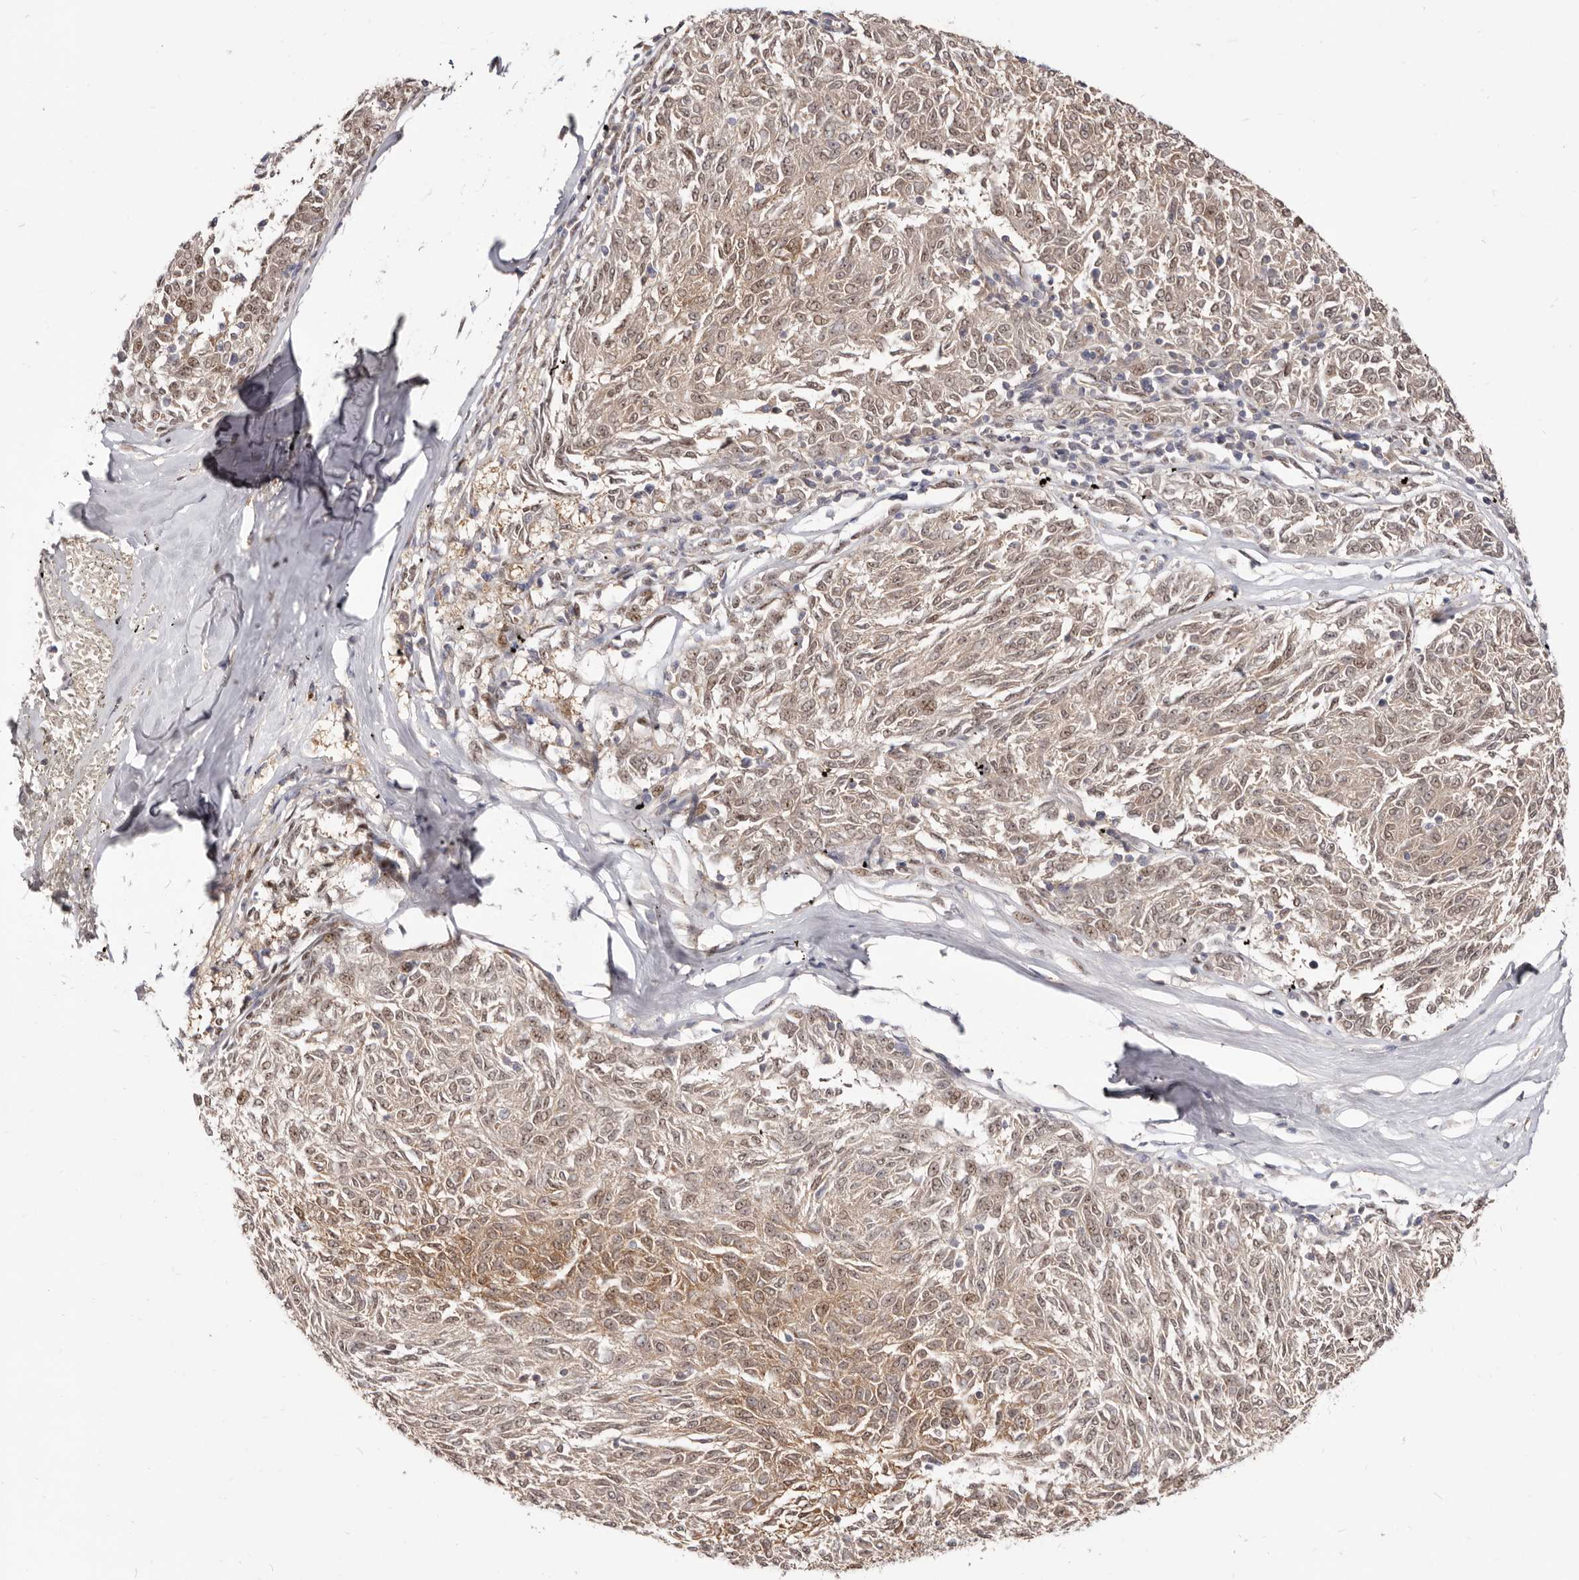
{"staining": {"intensity": "moderate", "quantity": ">75%", "location": "cytoplasmic/membranous,nuclear"}, "tissue": "melanoma", "cell_type": "Tumor cells", "image_type": "cancer", "snomed": [{"axis": "morphology", "description": "Malignant melanoma, NOS"}, {"axis": "topography", "description": "Skin"}], "caption": "High-magnification brightfield microscopy of melanoma stained with DAB (3,3'-diaminobenzidine) (brown) and counterstained with hematoxylin (blue). tumor cells exhibit moderate cytoplasmic/membranous and nuclear expression is identified in about>75% of cells.", "gene": "TC2N", "patient": {"sex": "female", "age": 72}}